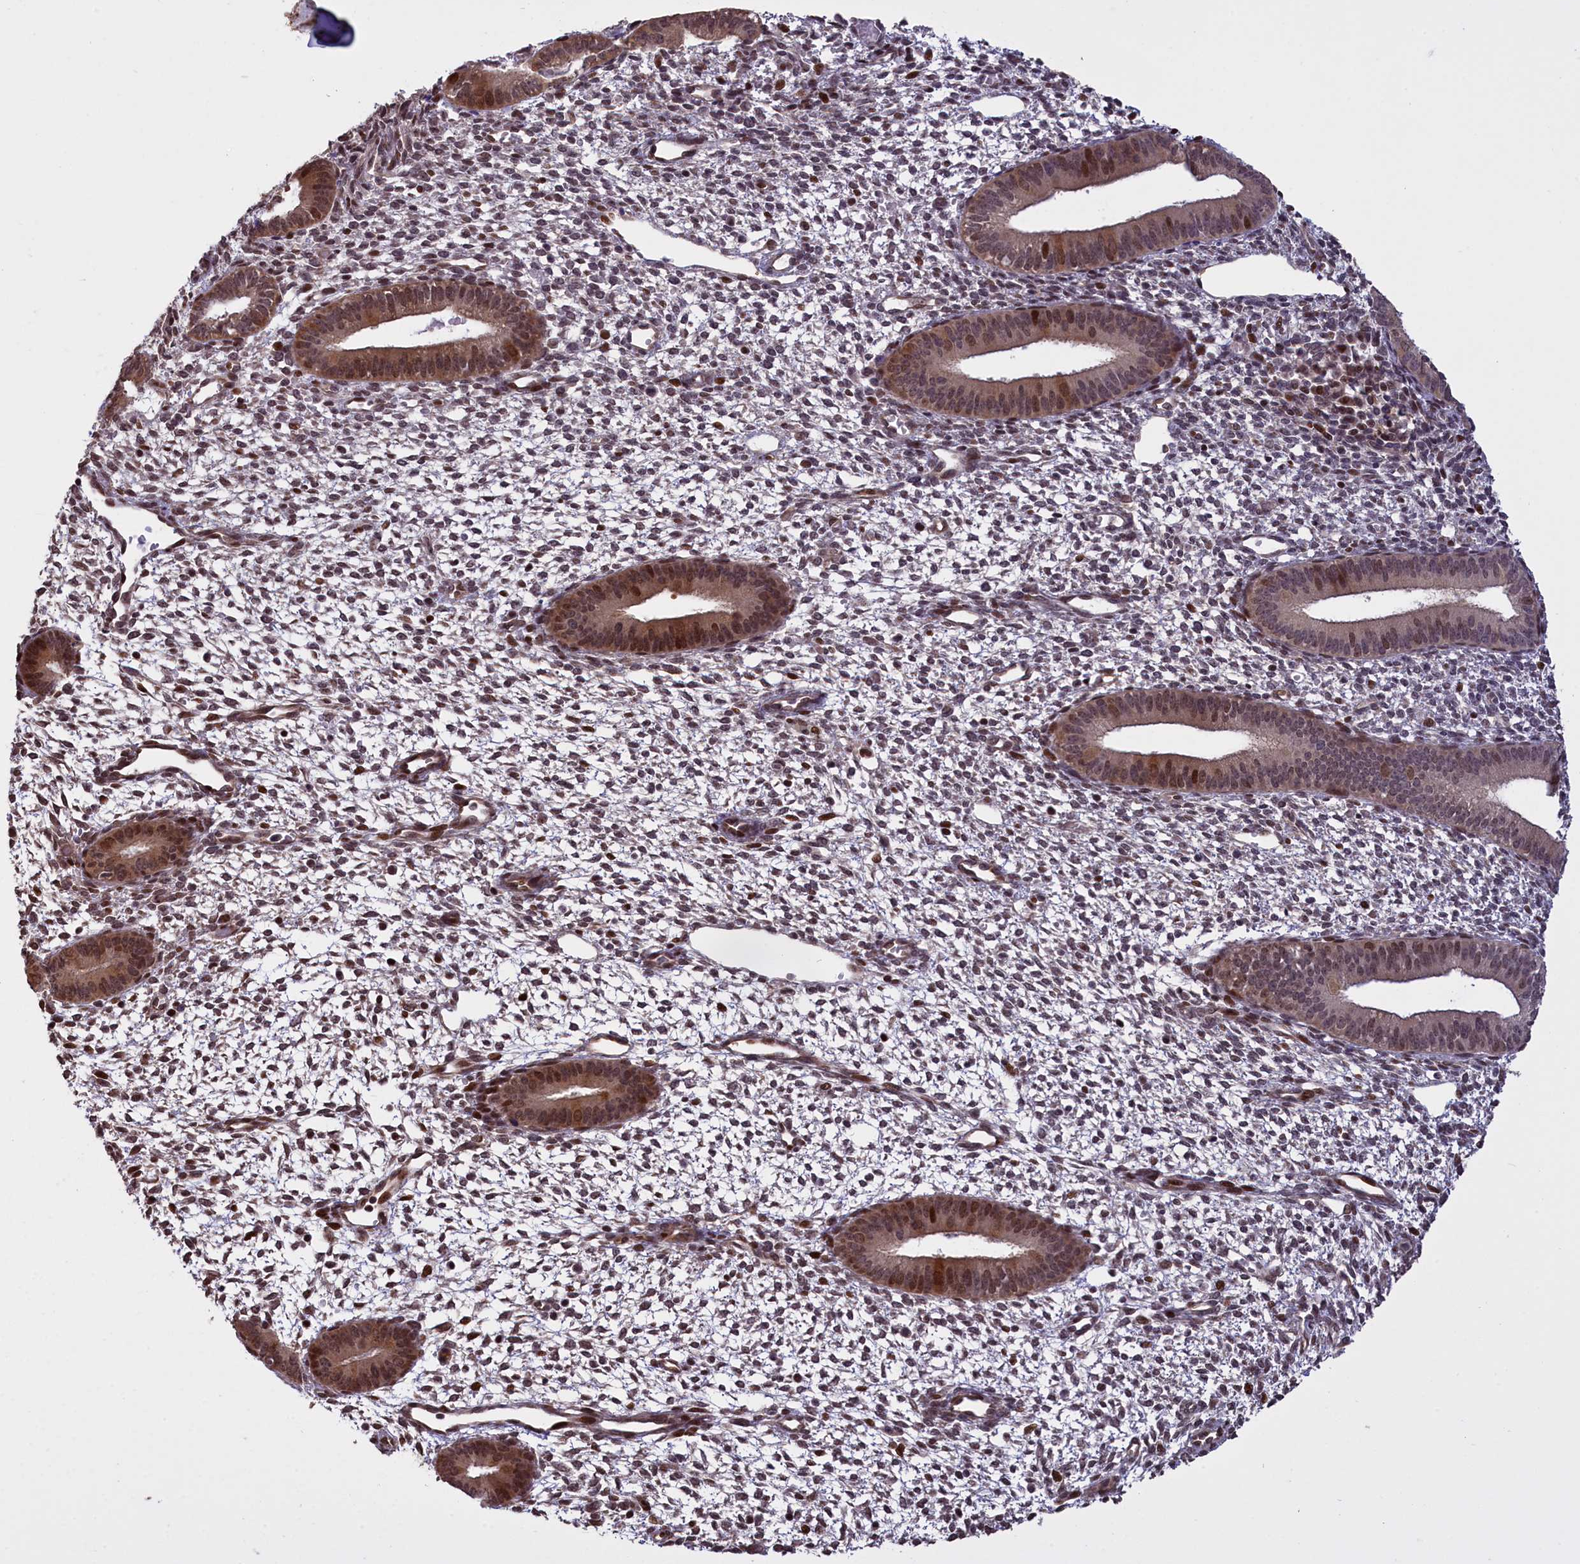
{"staining": {"intensity": "moderate", "quantity": "25%-75%", "location": "nuclear"}, "tissue": "endometrium", "cell_type": "Cells in endometrial stroma", "image_type": "normal", "snomed": [{"axis": "morphology", "description": "Normal tissue, NOS"}, {"axis": "topography", "description": "Endometrium"}], "caption": "DAB (3,3'-diaminobenzidine) immunohistochemical staining of normal human endometrium displays moderate nuclear protein expression in about 25%-75% of cells in endometrial stroma.", "gene": "RELB", "patient": {"sex": "female", "age": 46}}